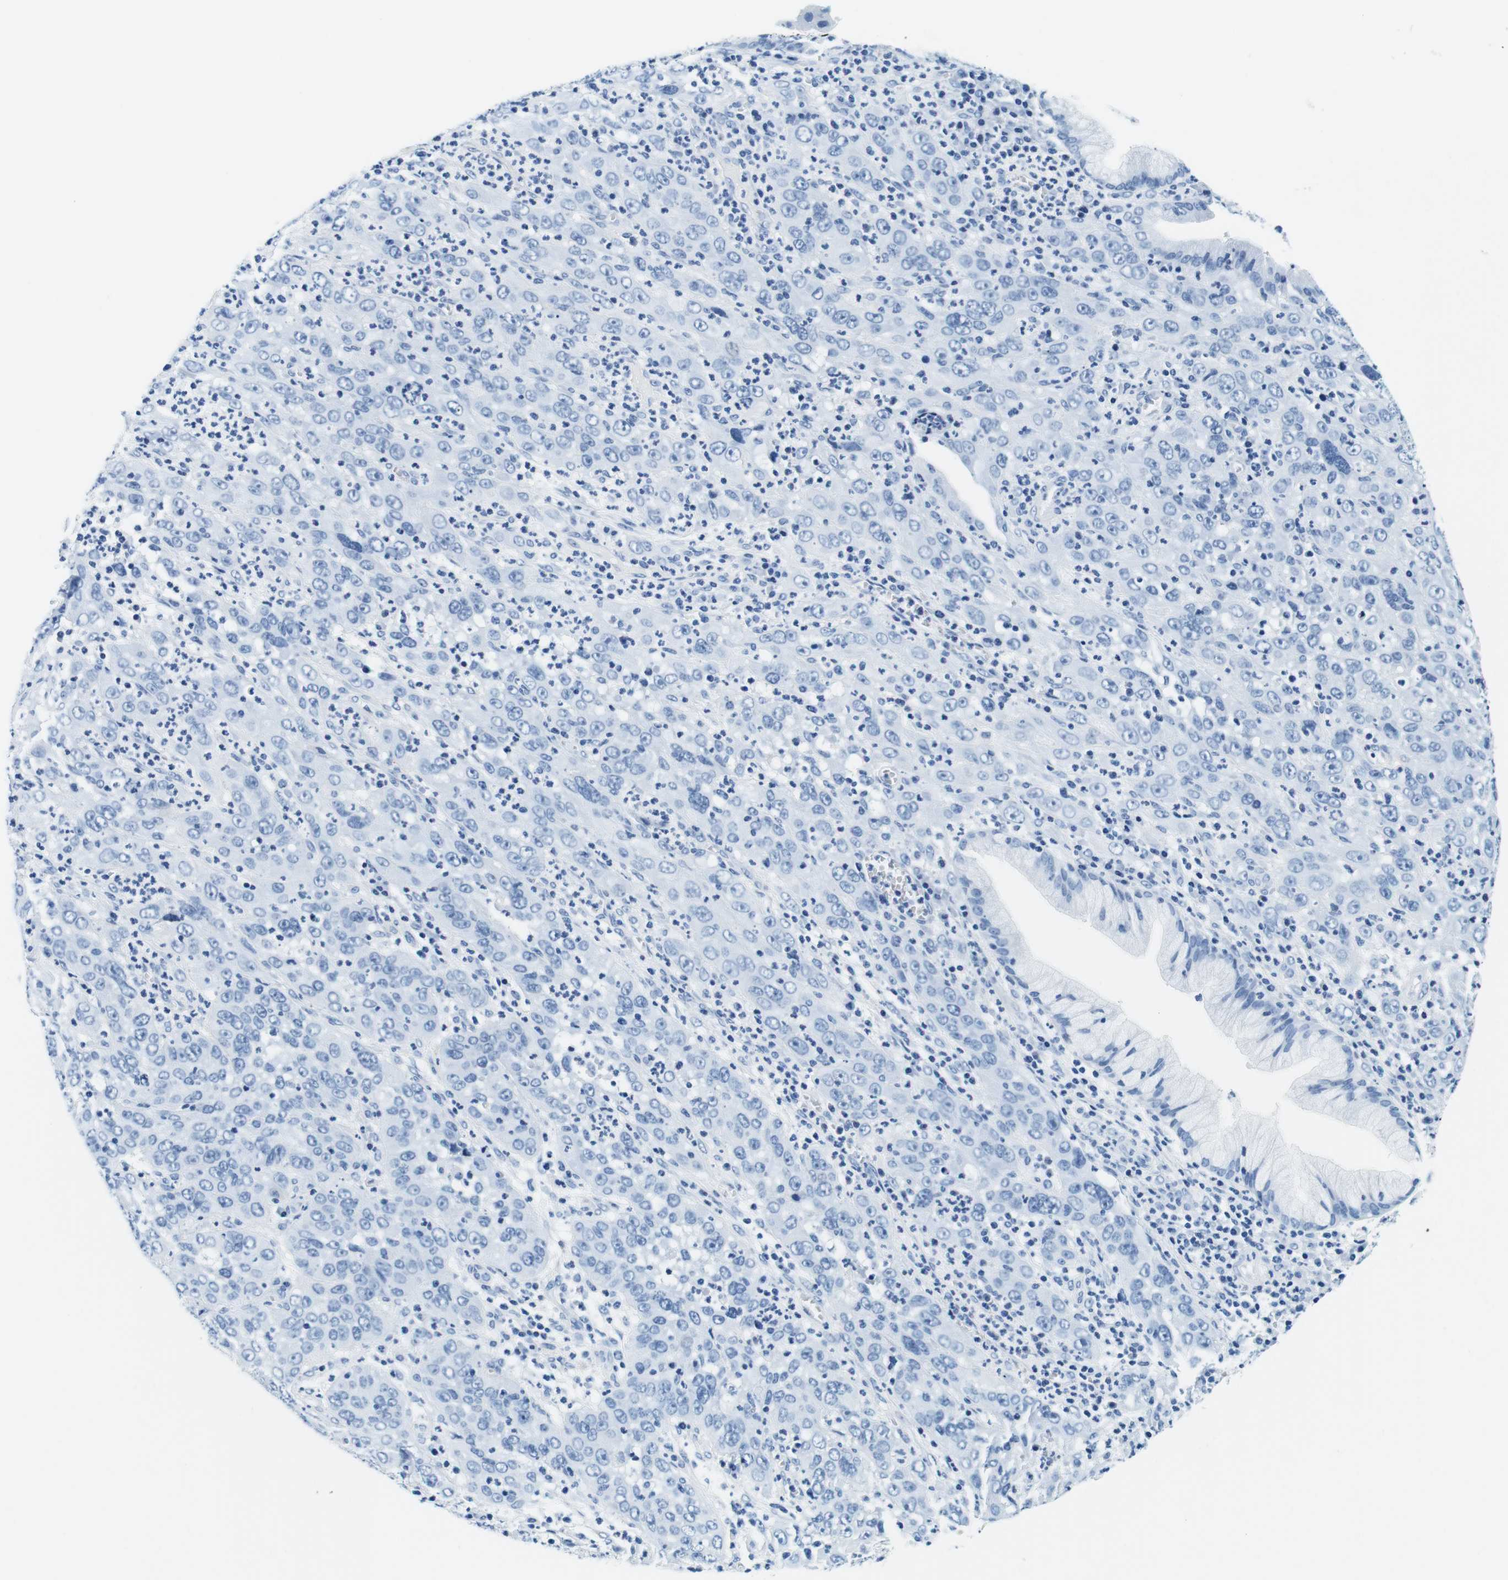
{"staining": {"intensity": "negative", "quantity": "none", "location": "none"}, "tissue": "cervical cancer", "cell_type": "Tumor cells", "image_type": "cancer", "snomed": [{"axis": "morphology", "description": "Squamous cell carcinoma, NOS"}, {"axis": "topography", "description": "Cervix"}], "caption": "The photomicrograph exhibits no staining of tumor cells in cervical squamous cell carcinoma. Nuclei are stained in blue.", "gene": "ELANE", "patient": {"sex": "female", "age": 32}}